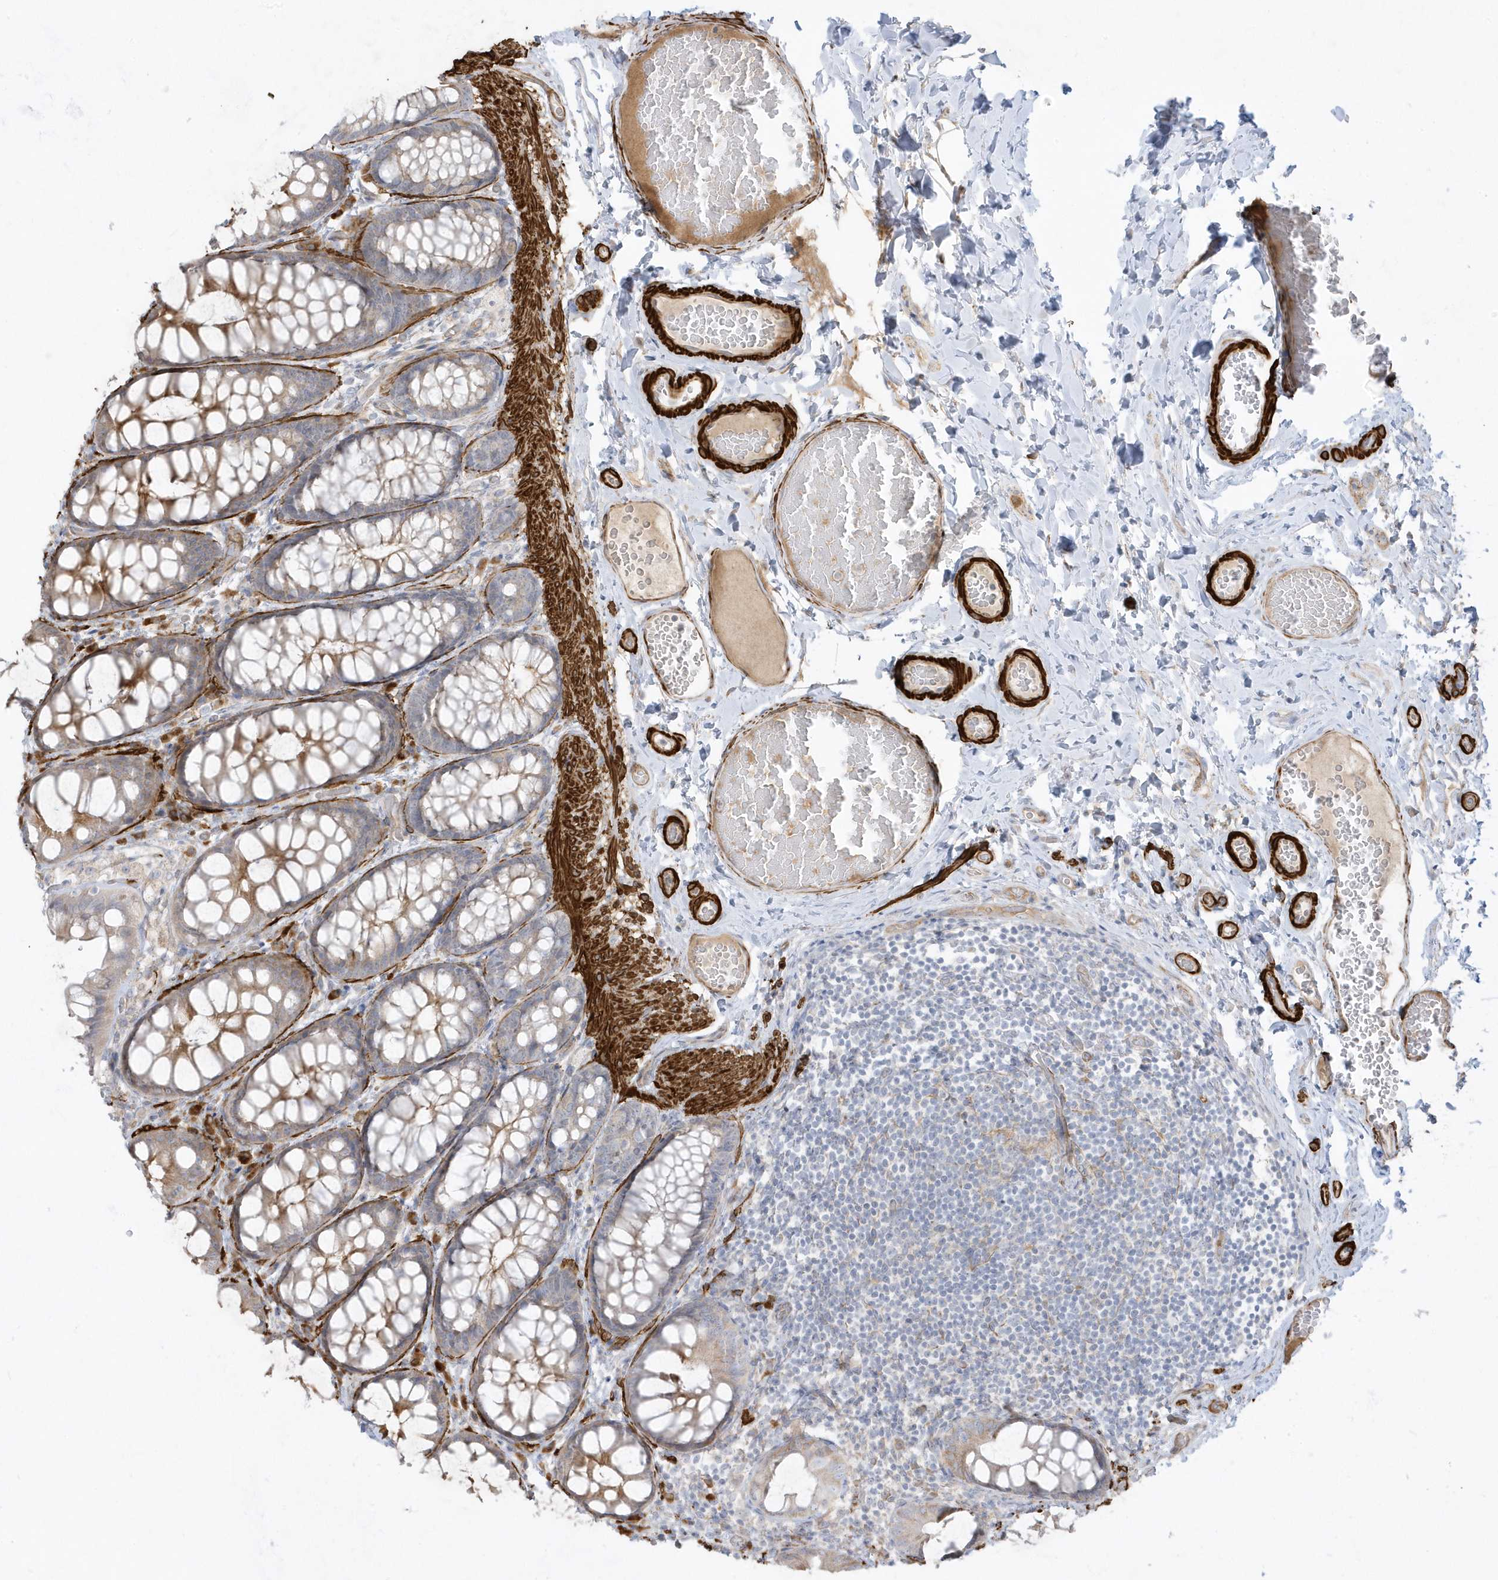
{"staining": {"intensity": "weak", "quantity": "25%-75%", "location": "cytoplasmic/membranous"}, "tissue": "colon", "cell_type": "Endothelial cells", "image_type": "normal", "snomed": [{"axis": "morphology", "description": "Normal tissue, NOS"}, {"axis": "topography", "description": "Colon"}], "caption": "Immunohistochemical staining of unremarkable colon demonstrates weak cytoplasmic/membranous protein staining in about 25%-75% of endothelial cells.", "gene": "THADA", "patient": {"sex": "male", "age": 47}}